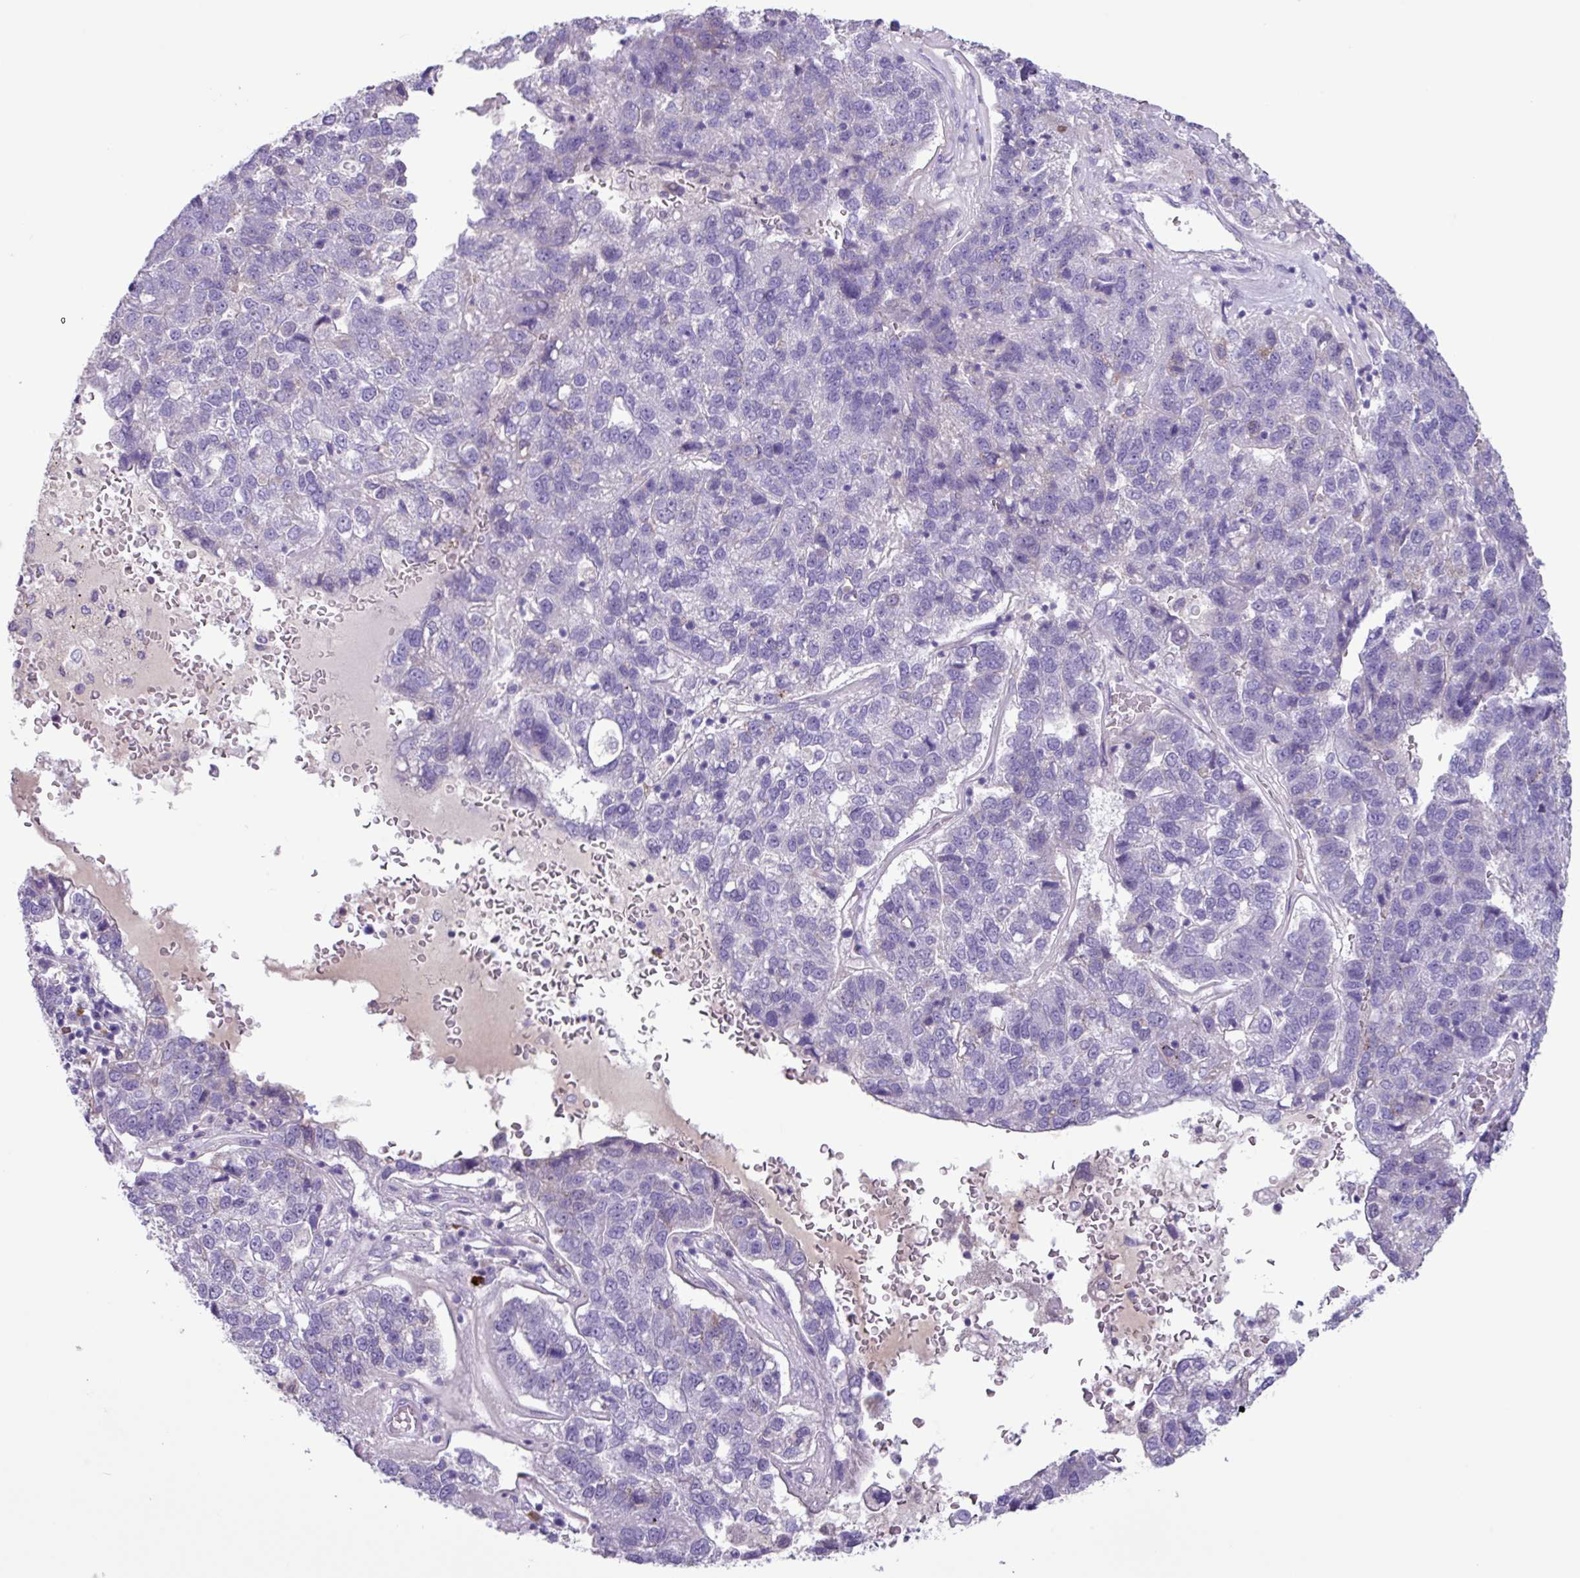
{"staining": {"intensity": "negative", "quantity": "none", "location": "none"}, "tissue": "pancreatic cancer", "cell_type": "Tumor cells", "image_type": "cancer", "snomed": [{"axis": "morphology", "description": "Adenocarcinoma, NOS"}, {"axis": "topography", "description": "Pancreas"}], "caption": "The histopathology image shows no staining of tumor cells in pancreatic adenocarcinoma.", "gene": "CYSTM1", "patient": {"sex": "female", "age": 61}}